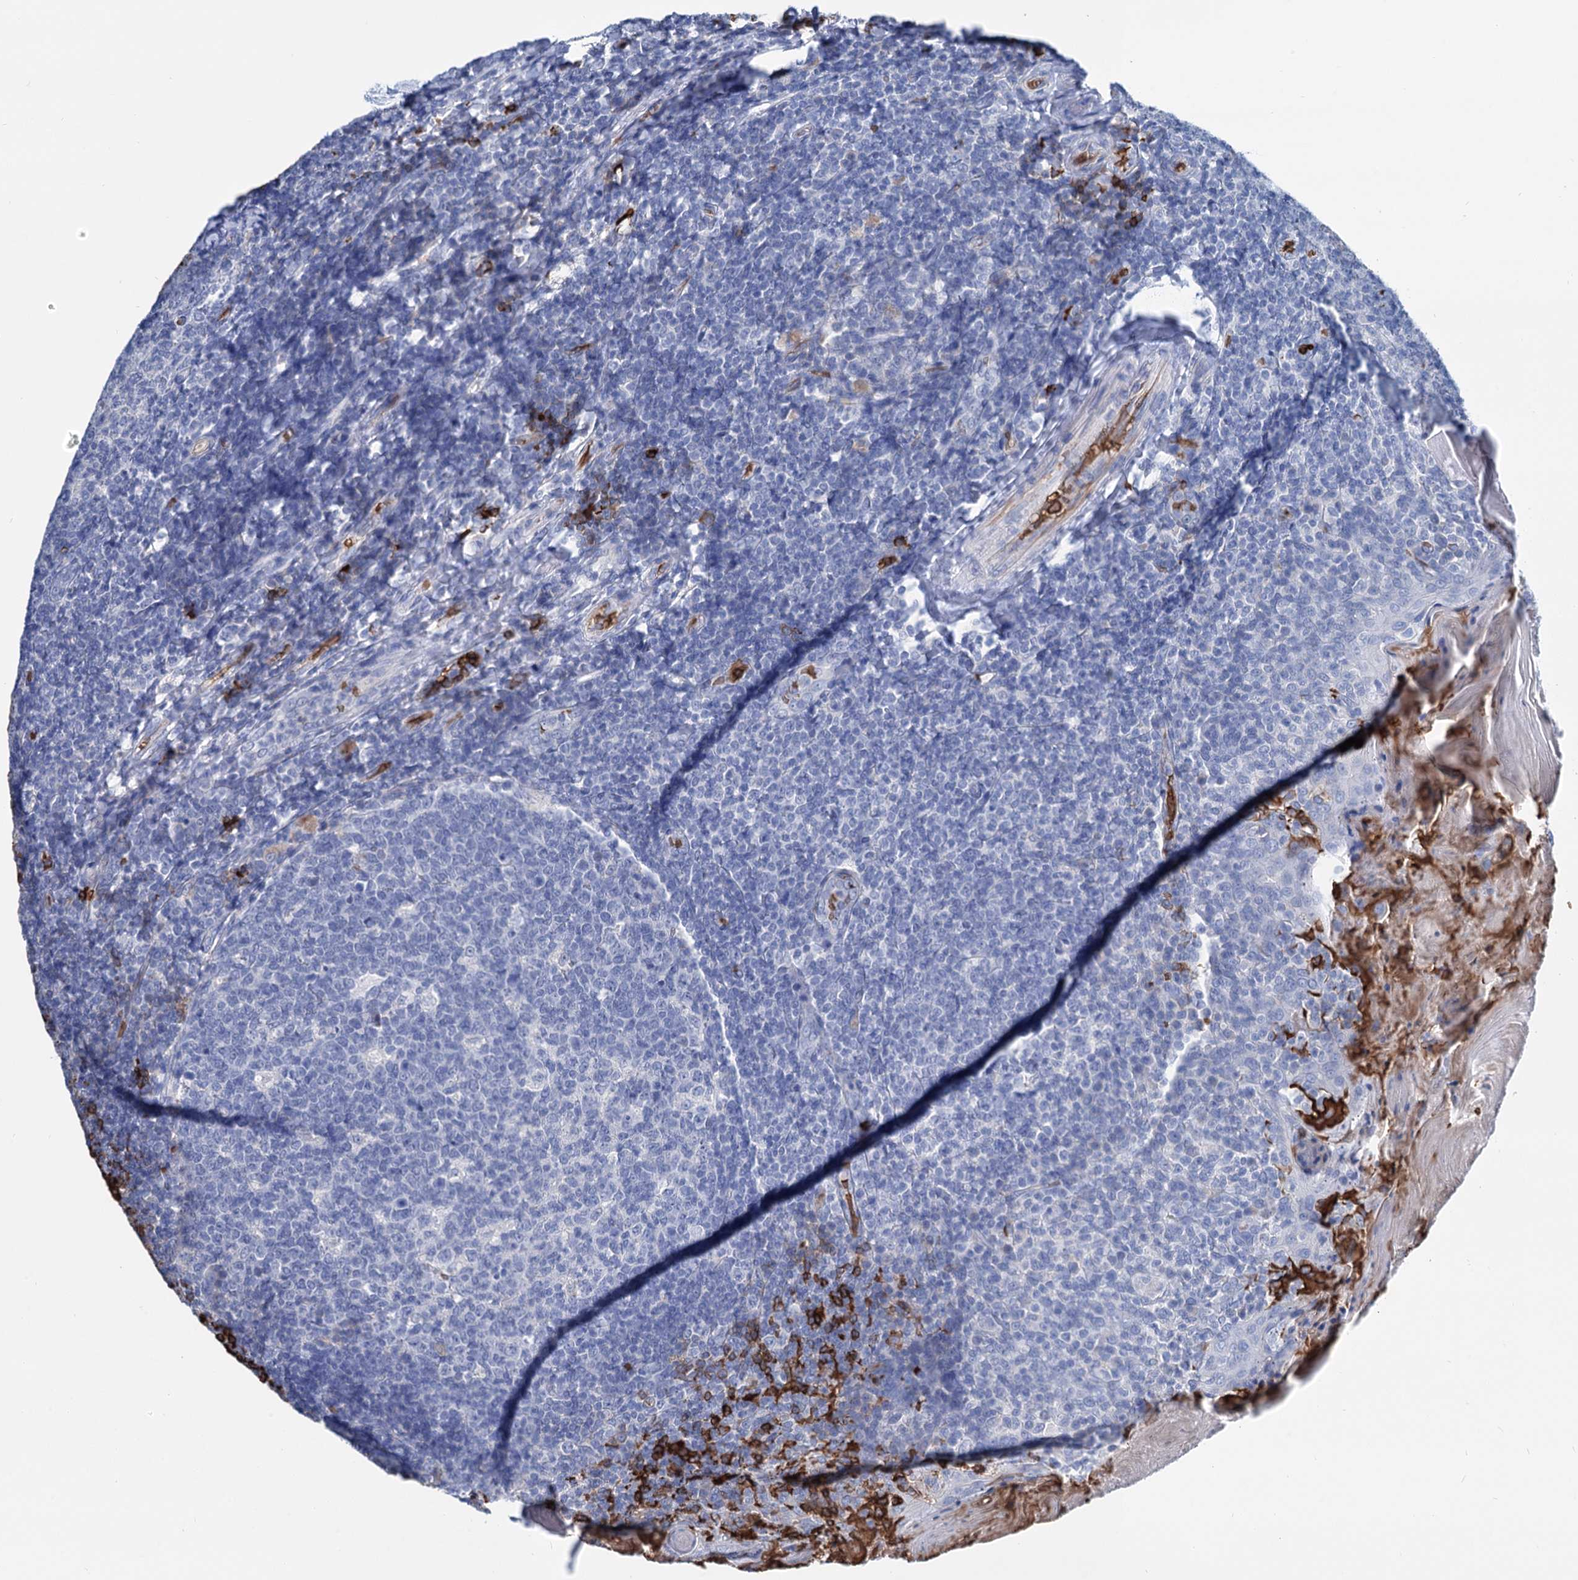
{"staining": {"intensity": "negative", "quantity": "none", "location": "none"}, "tissue": "tonsil", "cell_type": "Germinal center cells", "image_type": "normal", "snomed": [{"axis": "morphology", "description": "Normal tissue, NOS"}, {"axis": "topography", "description": "Tonsil"}], "caption": "IHC of unremarkable tonsil reveals no staining in germinal center cells. The staining was performed using DAB to visualize the protein expression in brown, while the nuclei were stained in blue with hematoxylin (Magnification: 20x).", "gene": "RPUSD3", "patient": {"sex": "female", "age": 19}}